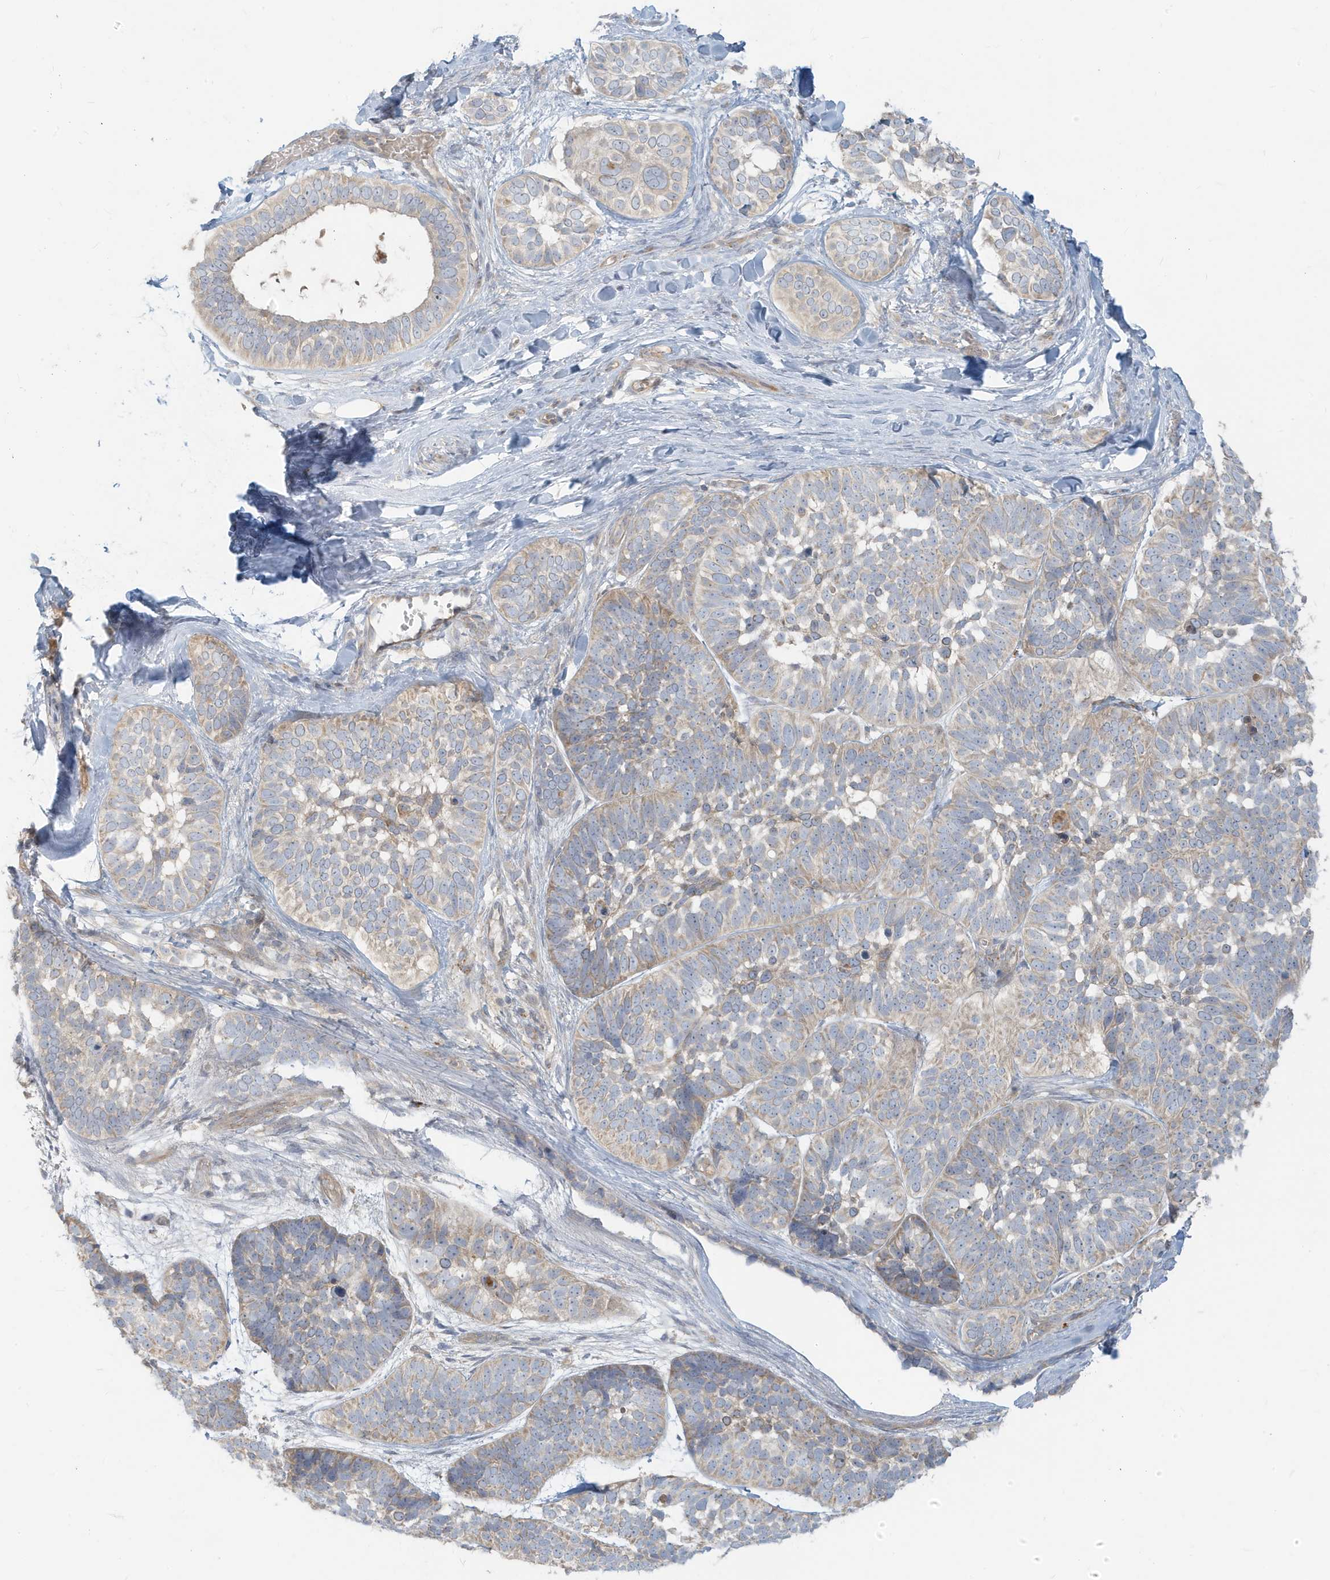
{"staining": {"intensity": "weak", "quantity": "<25%", "location": "cytoplasmic/membranous"}, "tissue": "skin cancer", "cell_type": "Tumor cells", "image_type": "cancer", "snomed": [{"axis": "morphology", "description": "Basal cell carcinoma"}, {"axis": "topography", "description": "Skin"}], "caption": "An IHC image of skin cancer (basal cell carcinoma) is shown. There is no staining in tumor cells of skin cancer (basal cell carcinoma). (Stains: DAB immunohistochemistry (IHC) with hematoxylin counter stain, Microscopy: brightfield microscopy at high magnification).", "gene": "MCOLN1", "patient": {"sex": "male", "age": 62}}